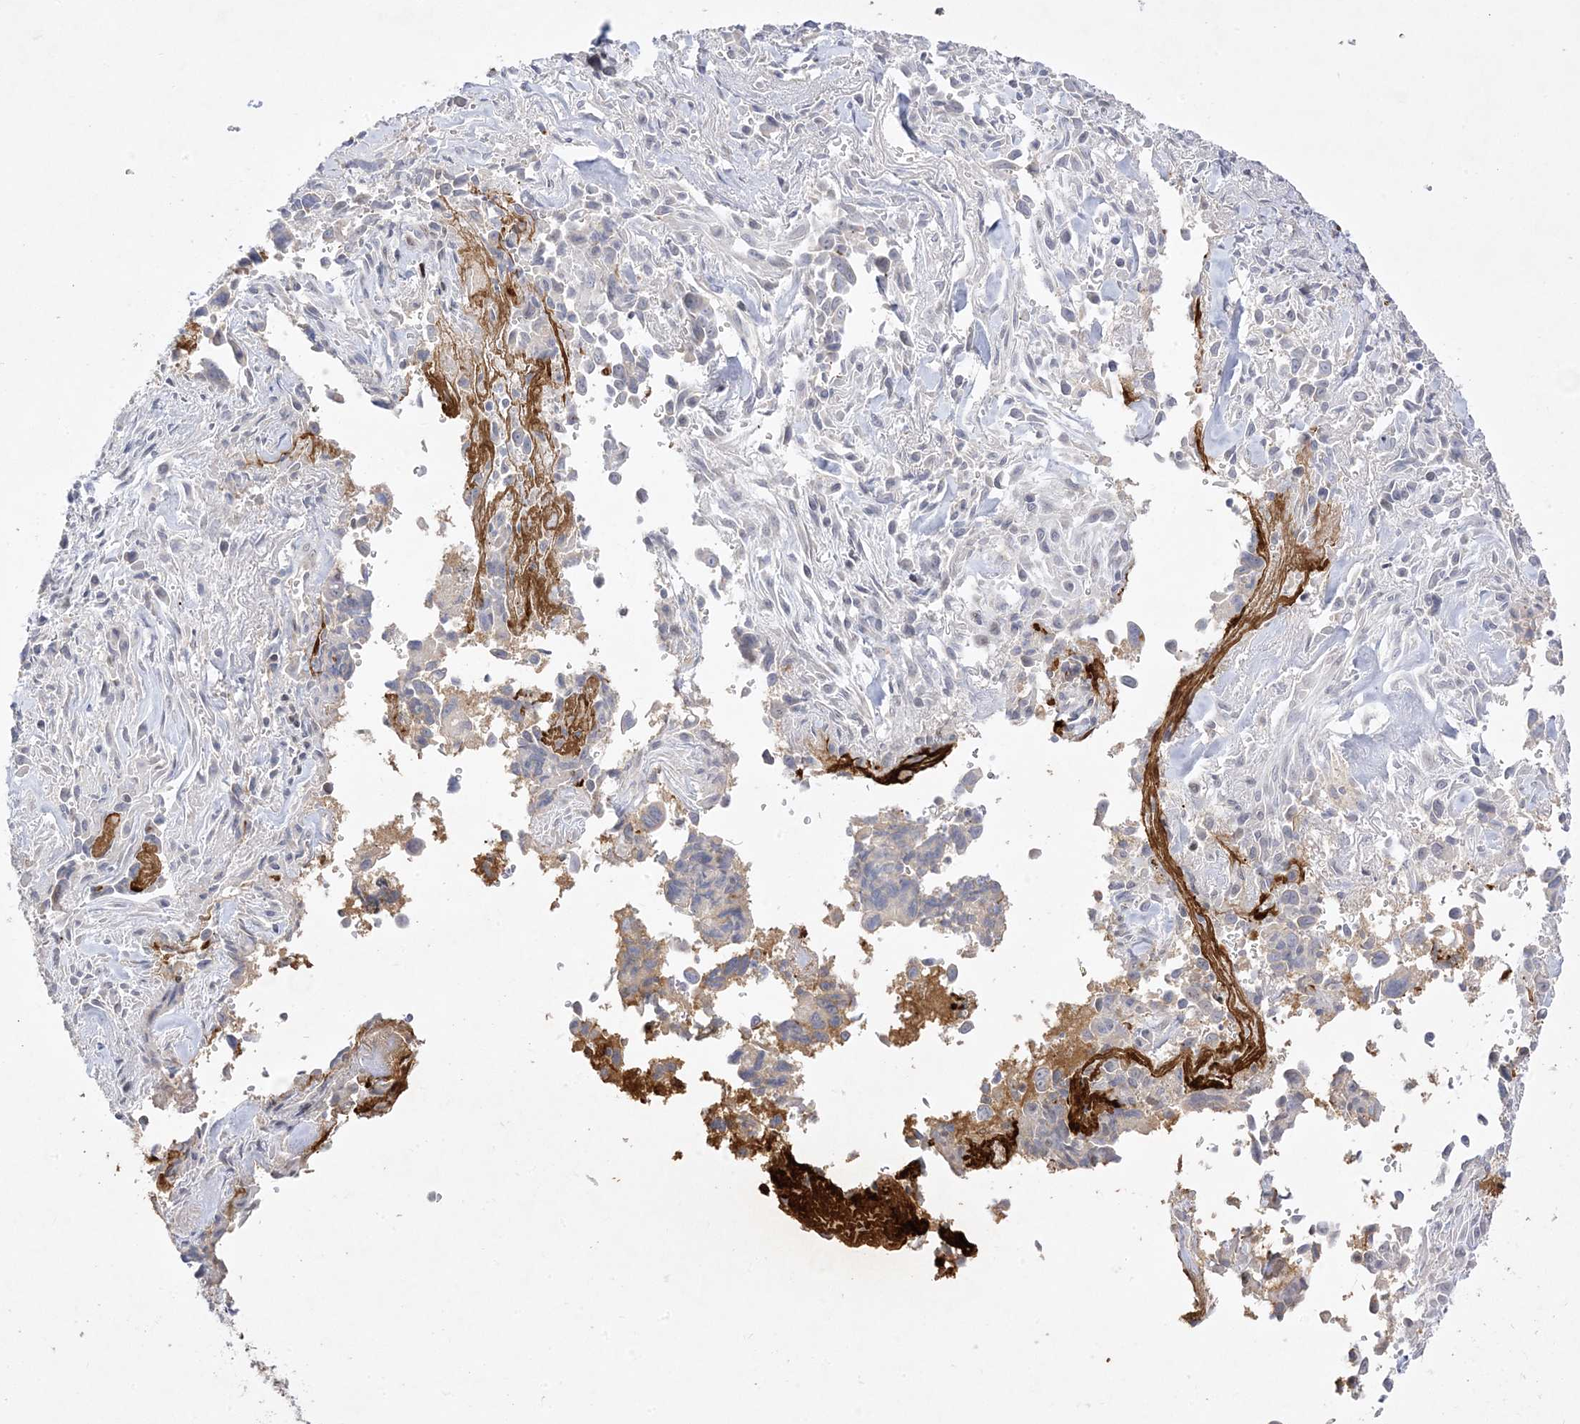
{"staining": {"intensity": "negative", "quantity": "none", "location": "none"}, "tissue": "liver cancer", "cell_type": "Tumor cells", "image_type": "cancer", "snomed": [{"axis": "morphology", "description": "Cholangiocarcinoma"}, {"axis": "topography", "description": "Liver"}], "caption": "This micrograph is of liver cancer (cholangiocarcinoma) stained with immunohistochemistry to label a protein in brown with the nuclei are counter-stained blue. There is no positivity in tumor cells.", "gene": "TRANK1", "patient": {"sex": "female", "age": 79}}